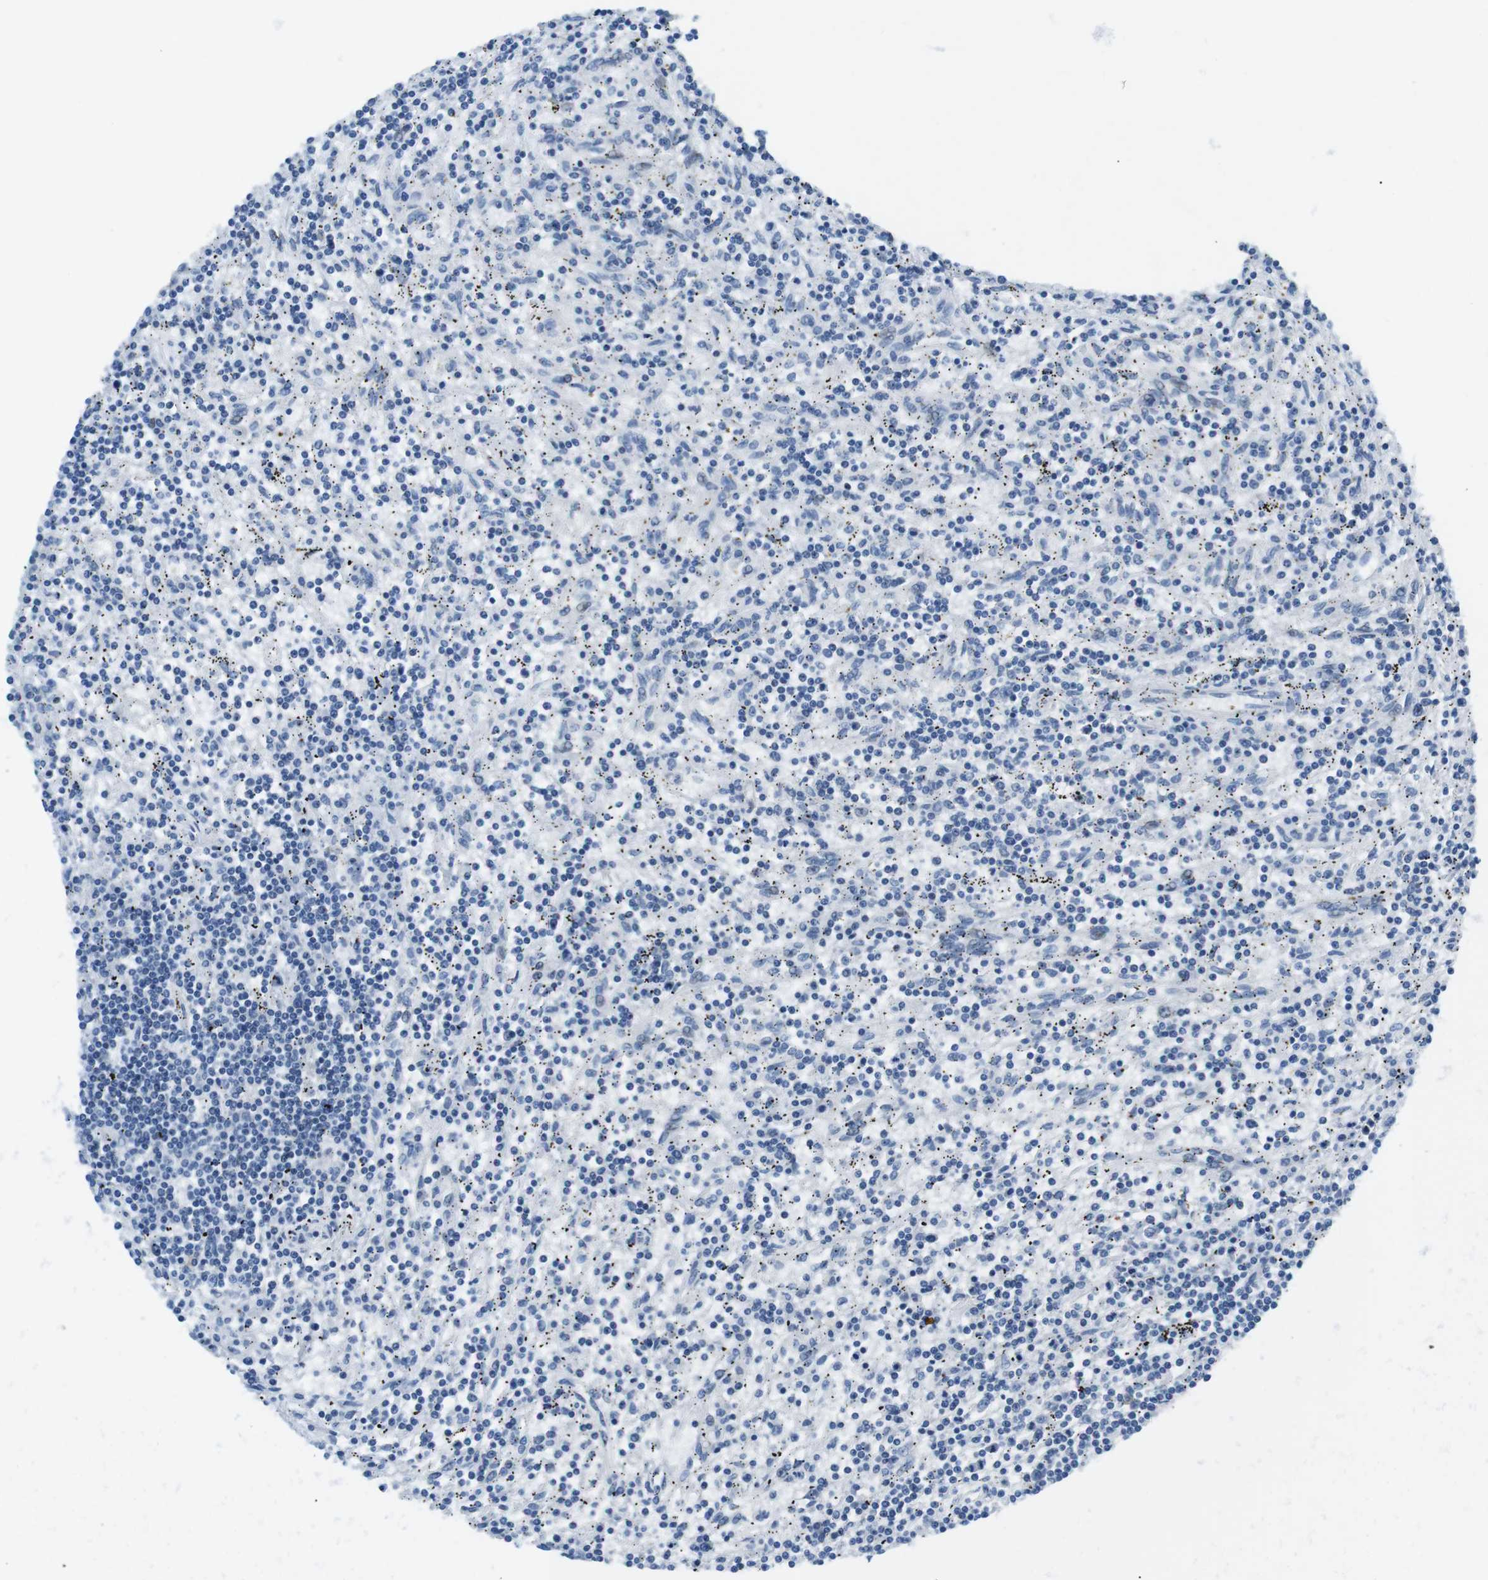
{"staining": {"intensity": "negative", "quantity": "none", "location": "none"}, "tissue": "lymphoma", "cell_type": "Tumor cells", "image_type": "cancer", "snomed": [{"axis": "morphology", "description": "Malignant lymphoma, non-Hodgkin's type, Low grade"}, {"axis": "topography", "description": "Spleen"}], "caption": "This is a photomicrograph of immunohistochemistry staining of low-grade malignant lymphoma, non-Hodgkin's type, which shows no expression in tumor cells. Brightfield microscopy of immunohistochemistry stained with DAB (brown) and hematoxylin (blue), captured at high magnification.", "gene": "PHLDA1", "patient": {"sex": "male", "age": 76}}